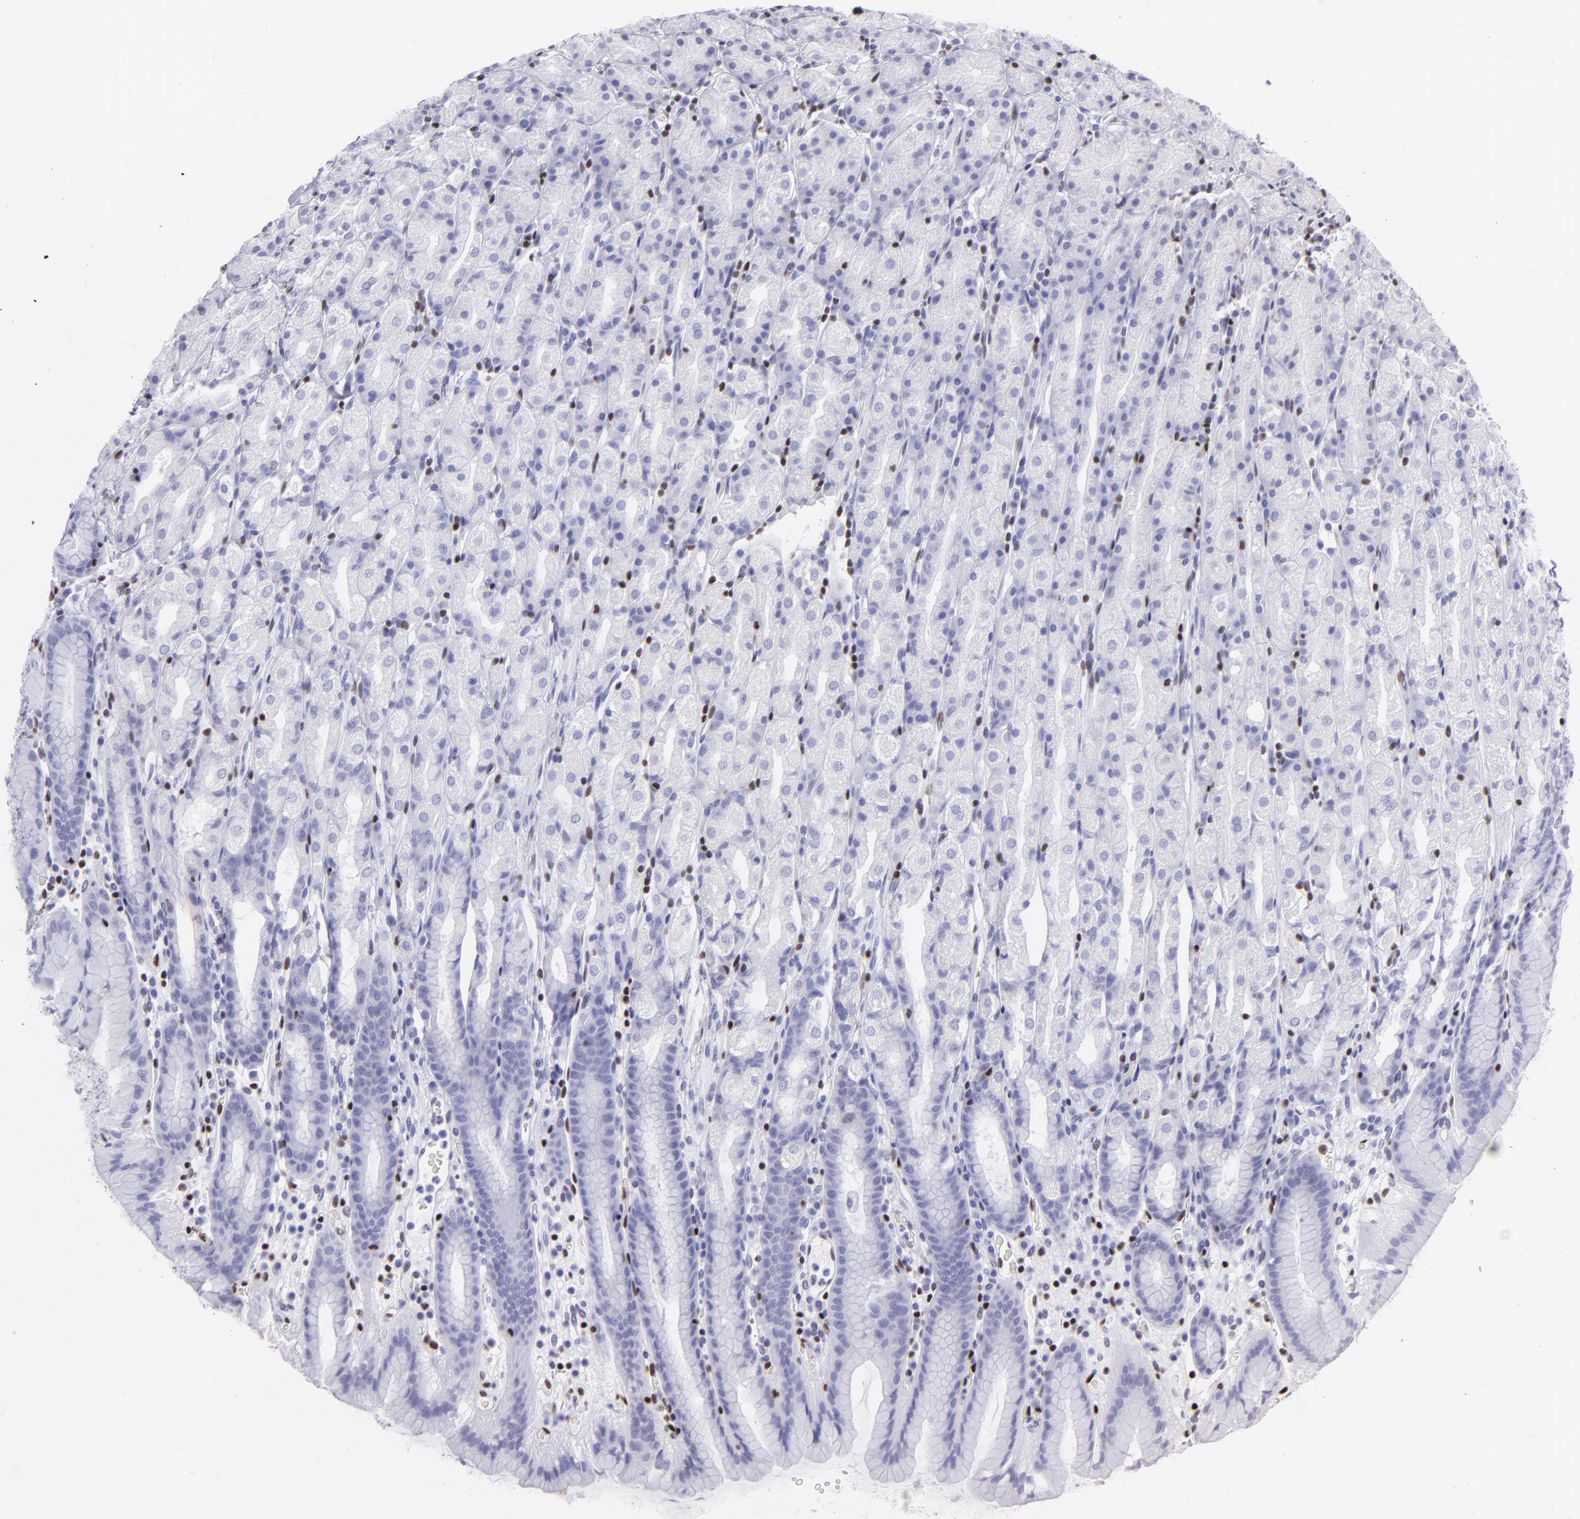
{"staining": {"intensity": "negative", "quantity": "none", "location": "none"}, "tissue": "stomach", "cell_type": "Glandular cells", "image_type": "normal", "snomed": [{"axis": "morphology", "description": "Normal tissue, NOS"}, {"axis": "topography", "description": "Stomach, upper"}], "caption": "Stomach was stained to show a protein in brown. There is no significant positivity in glandular cells. (DAB (3,3'-diaminobenzidine) IHC, high magnification).", "gene": "ETS1", "patient": {"sex": "male", "age": 68}}